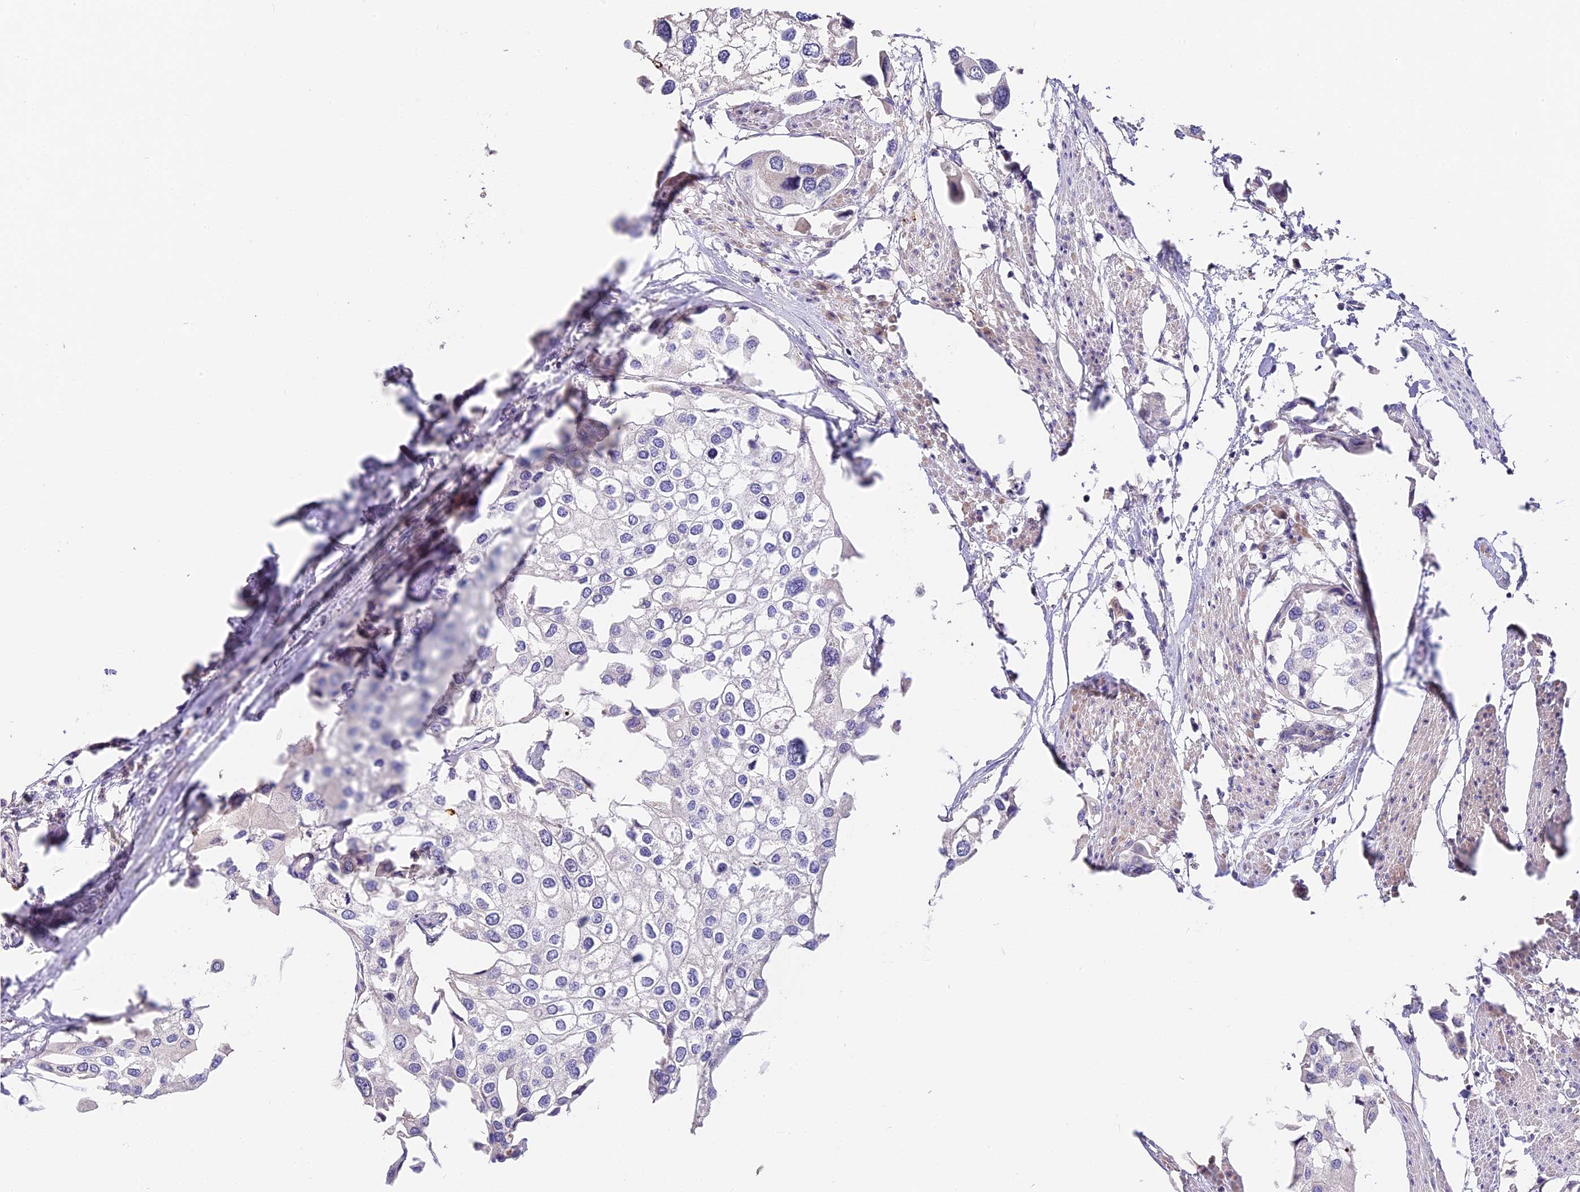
{"staining": {"intensity": "negative", "quantity": "none", "location": "none"}, "tissue": "urothelial cancer", "cell_type": "Tumor cells", "image_type": "cancer", "snomed": [{"axis": "morphology", "description": "Urothelial carcinoma, High grade"}, {"axis": "topography", "description": "Urinary bladder"}], "caption": "A high-resolution photomicrograph shows immunohistochemistry (IHC) staining of urothelial cancer, which demonstrates no significant positivity in tumor cells. (Brightfield microscopy of DAB IHC at high magnification).", "gene": "ARHGAP17", "patient": {"sex": "male", "age": 64}}